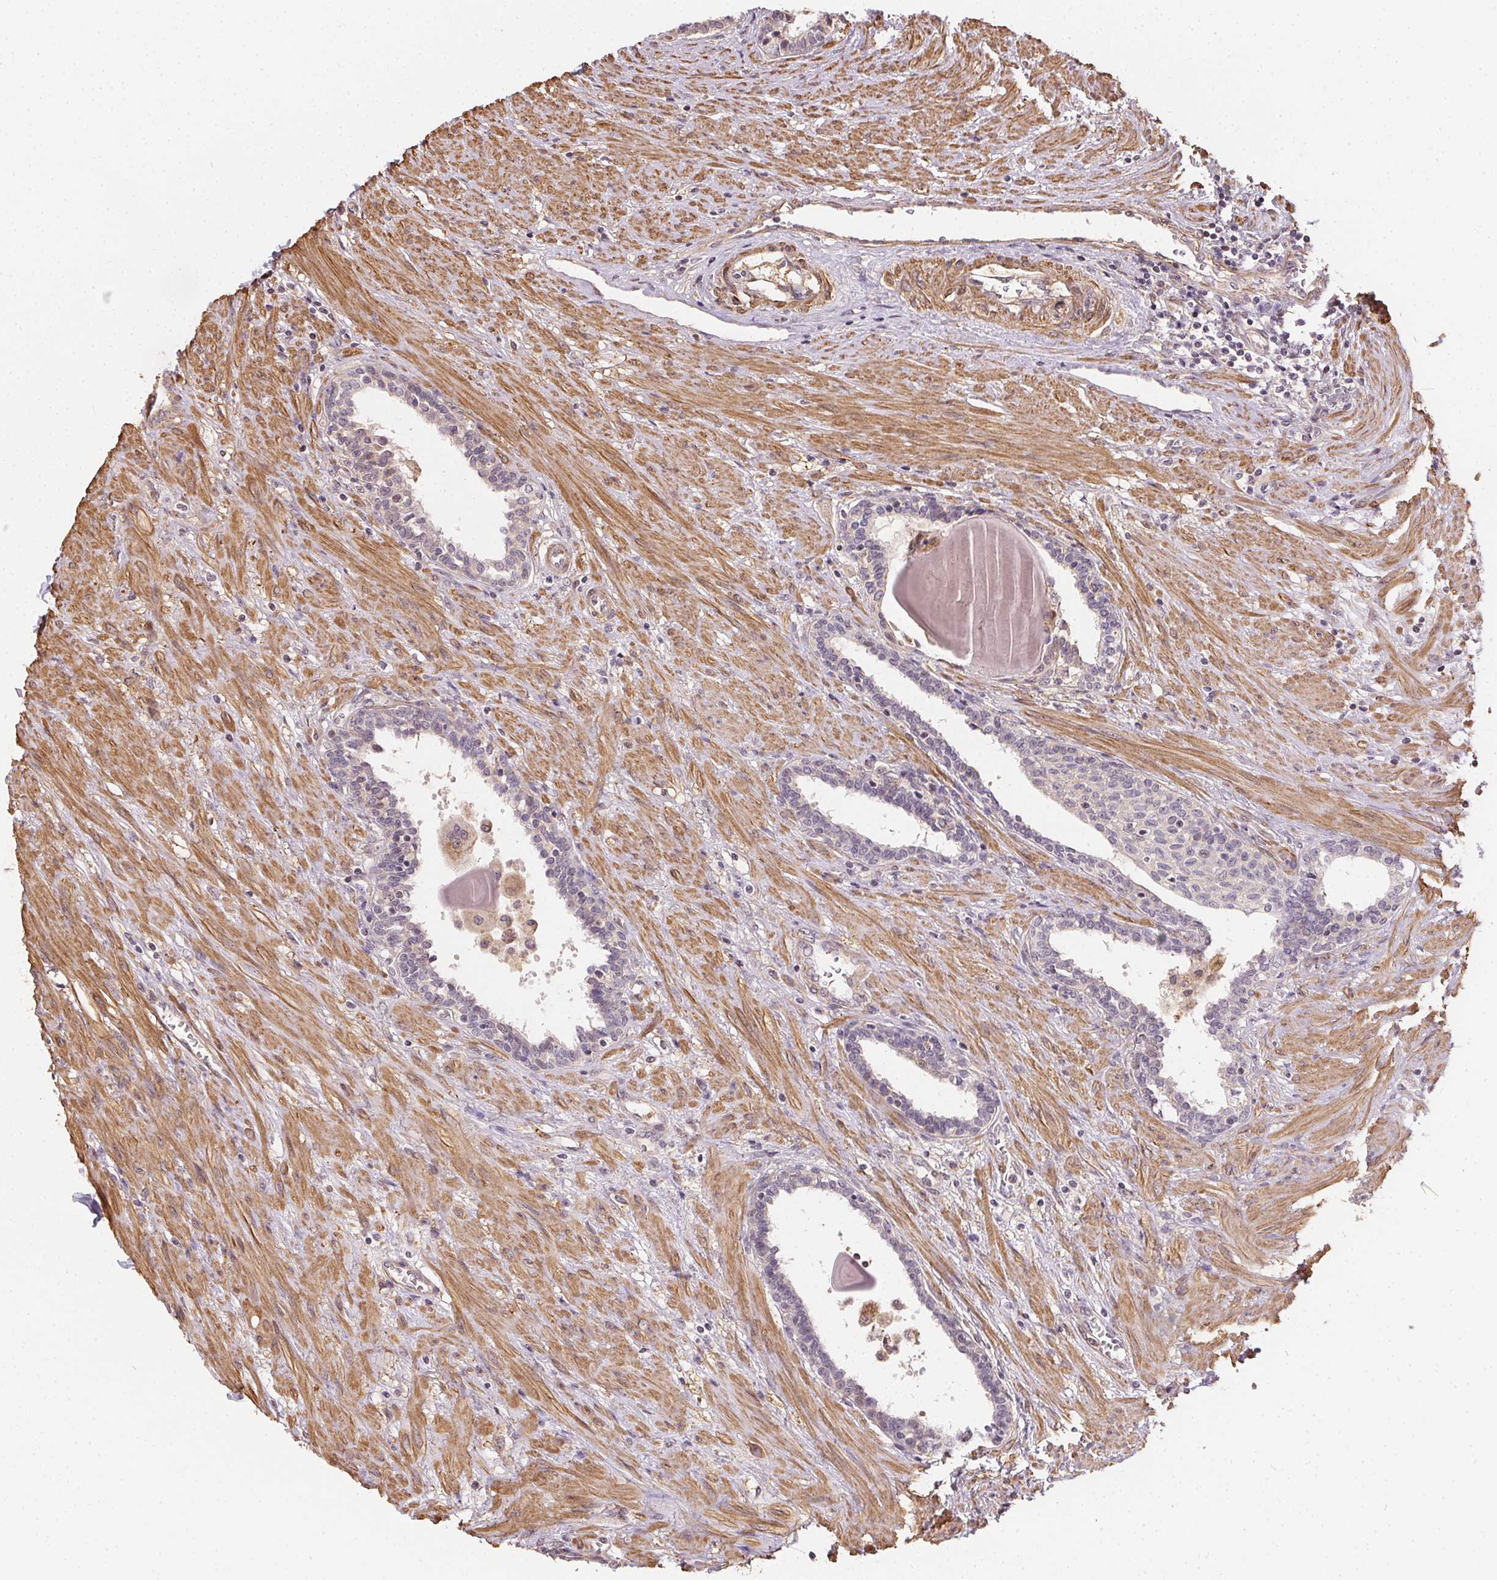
{"staining": {"intensity": "negative", "quantity": "none", "location": "none"}, "tissue": "prostate", "cell_type": "Glandular cells", "image_type": "normal", "snomed": [{"axis": "morphology", "description": "Normal tissue, NOS"}, {"axis": "topography", "description": "Prostate"}], "caption": "An immunohistochemistry (IHC) histopathology image of normal prostate is shown. There is no staining in glandular cells of prostate.", "gene": "REV3L", "patient": {"sex": "male", "age": 55}}